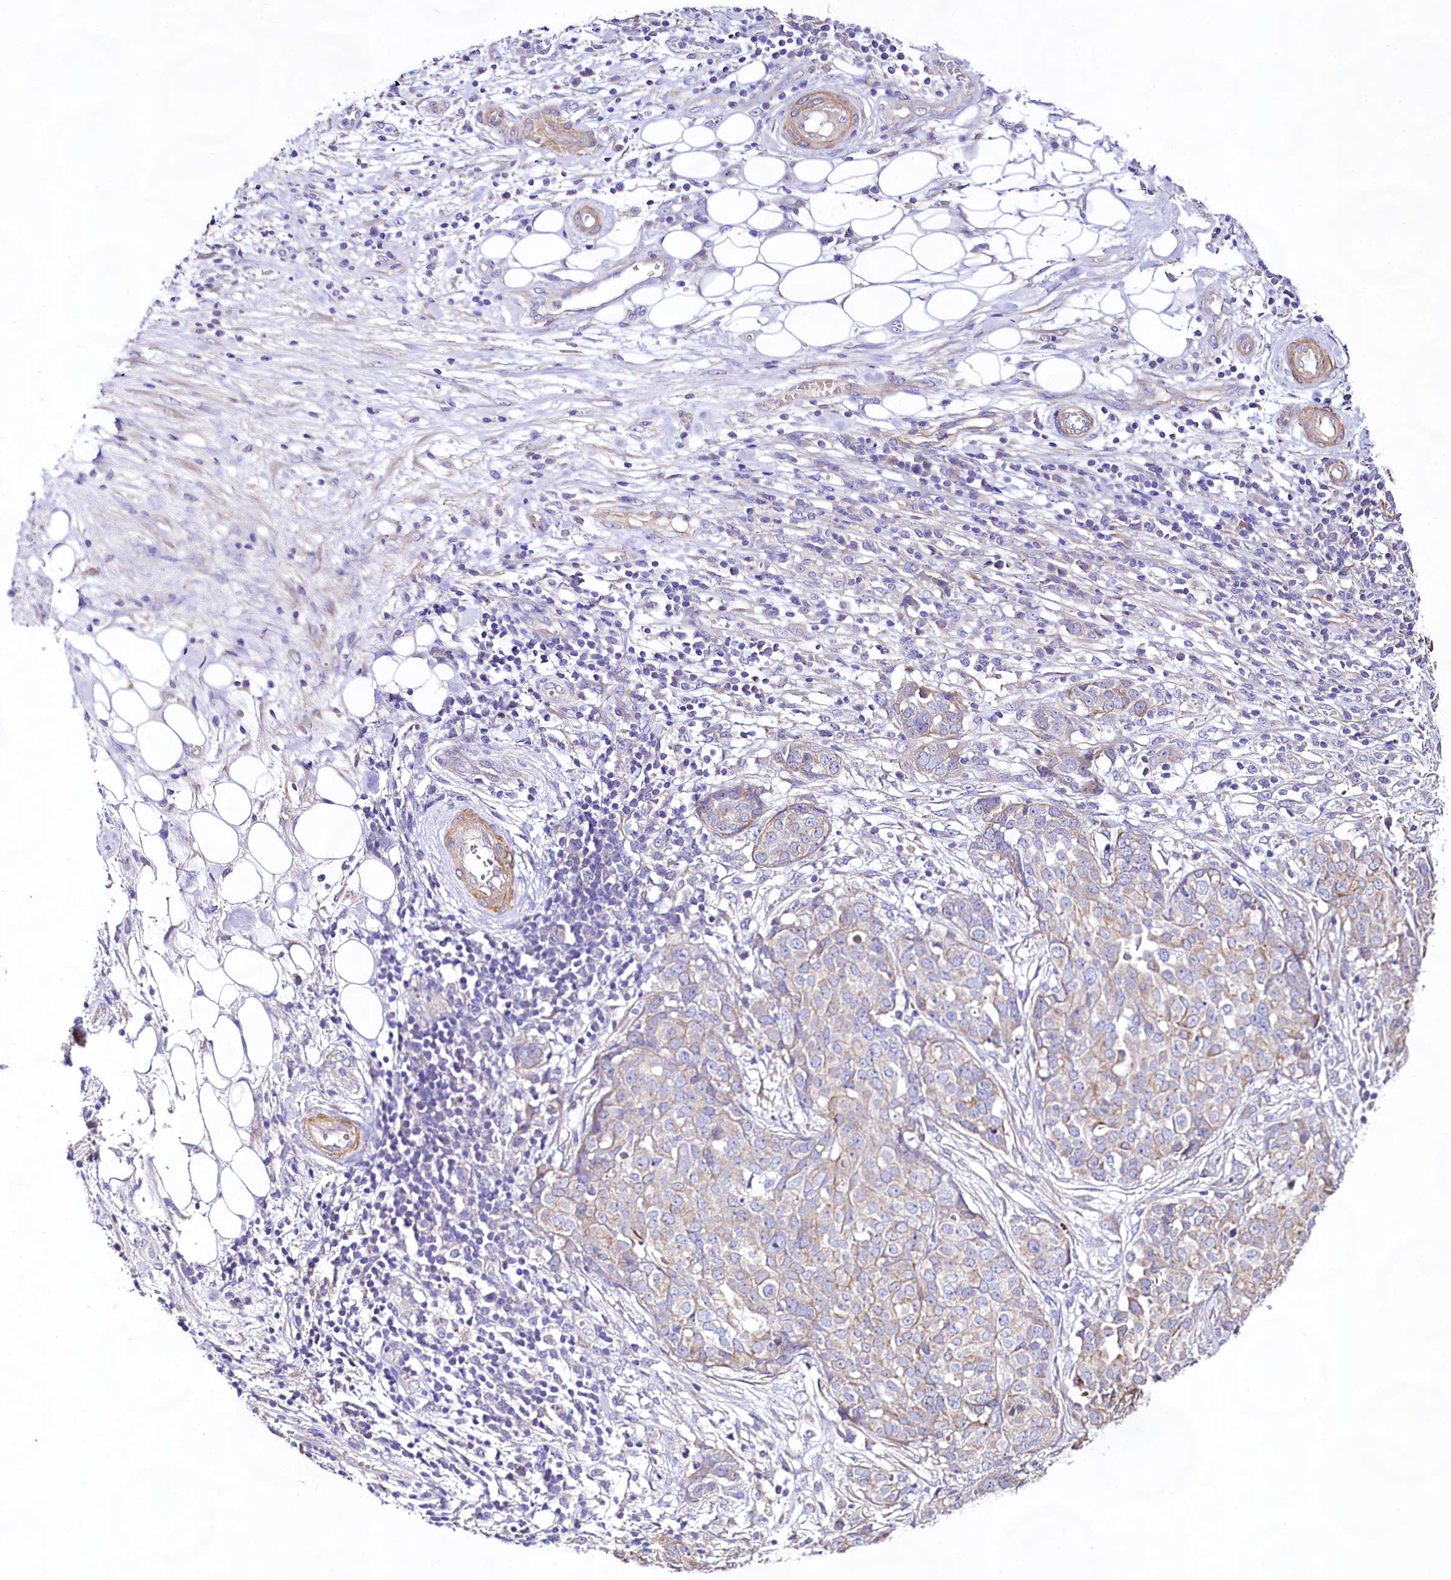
{"staining": {"intensity": "weak", "quantity": "25%-75%", "location": "cytoplasmic/membranous"}, "tissue": "ovarian cancer", "cell_type": "Tumor cells", "image_type": "cancer", "snomed": [{"axis": "morphology", "description": "Cystadenocarcinoma, serous, NOS"}, {"axis": "topography", "description": "Soft tissue"}, {"axis": "topography", "description": "Ovary"}], "caption": "Weak cytoplasmic/membranous staining is seen in about 25%-75% of tumor cells in ovarian serous cystadenocarcinoma.", "gene": "VPS11", "patient": {"sex": "female", "age": 57}}